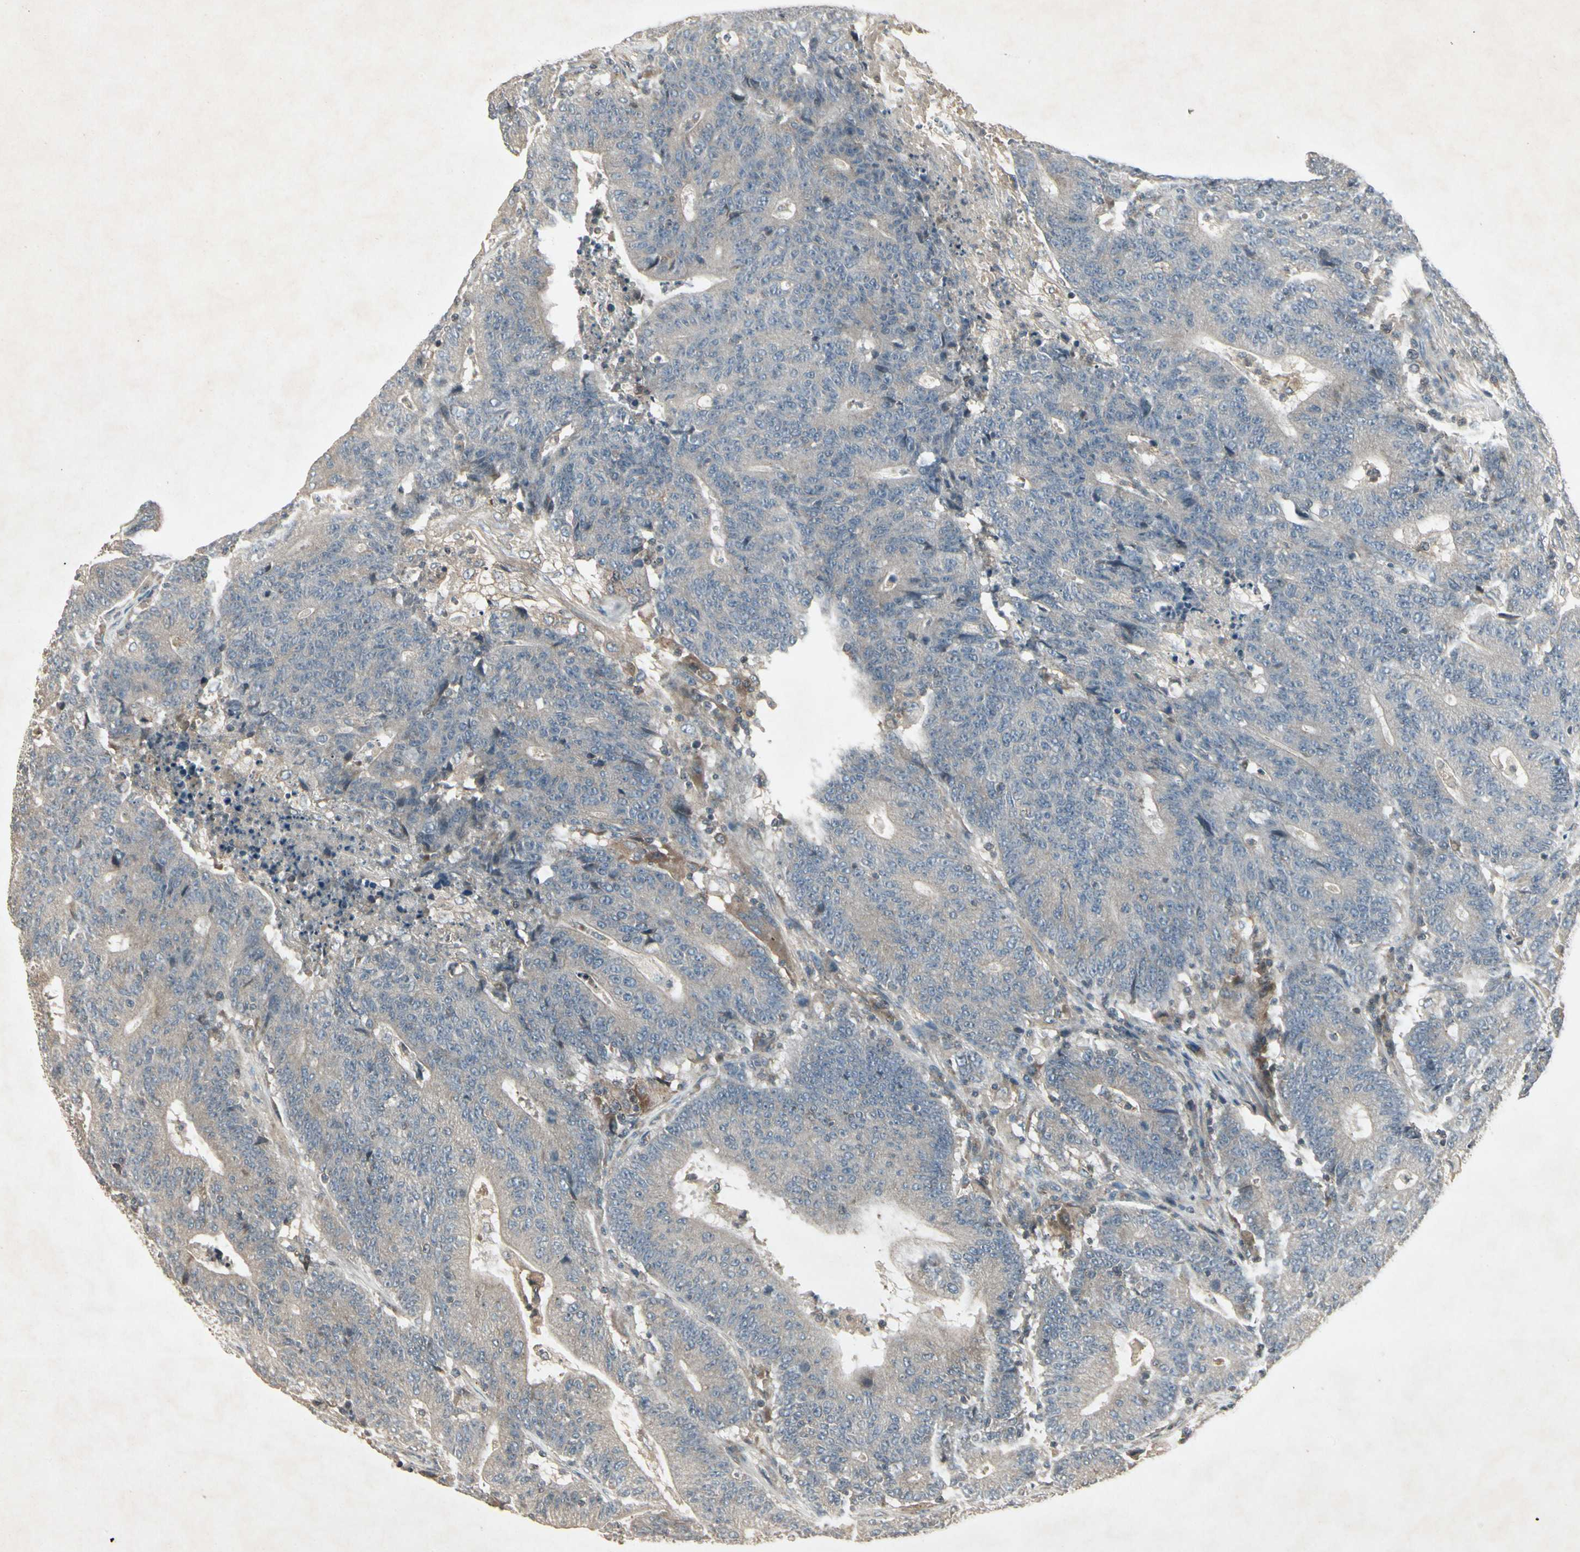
{"staining": {"intensity": "weak", "quantity": ">75%", "location": "cytoplasmic/membranous"}, "tissue": "colorectal cancer", "cell_type": "Tumor cells", "image_type": "cancer", "snomed": [{"axis": "morphology", "description": "Normal tissue, NOS"}, {"axis": "morphology", "description": "Adenocarcinoma, NOS"}, {"axis": "topography", "description": "Colon"}], "caption": "Immunohistochemistry (IHC) photomicrograph of colorectal cancer stained for a protein (brown), which shows low levels of weak cytoplasmic/membranous positivity in approximately >75% of tumor cells.", "gene": "TEK", "patient": {"sex": "female", "age": 75}}